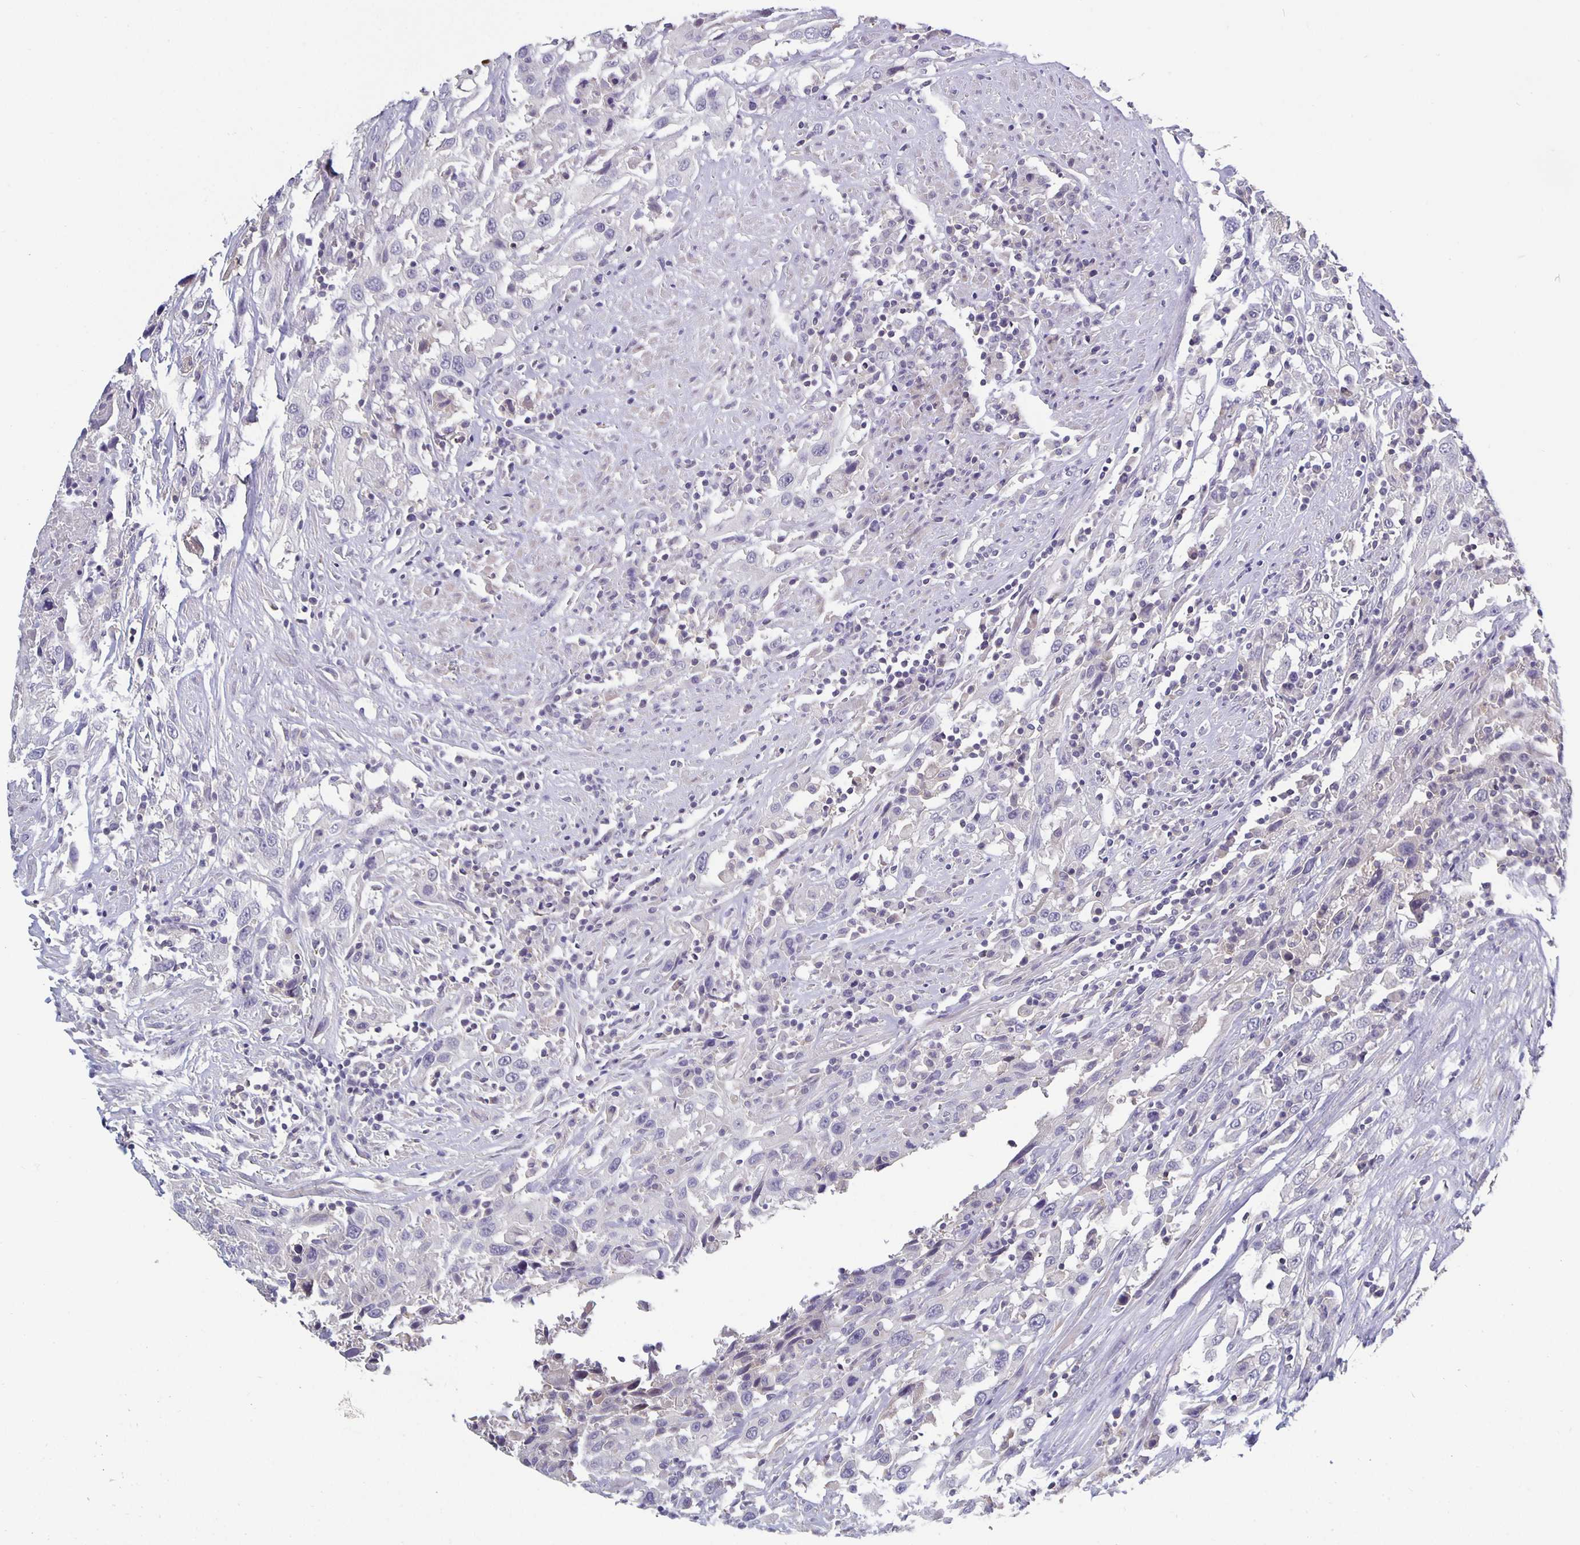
{"staining": {"intensity": "negative", "quantity": "none", "location": "none"}, "tissue": "urothelial cancer", "cell_type": "Tumor cells", "image_type": "cancer", "snomed": [{"axis": "morphology", "description": "Urothelial carcinoma, High grade"}, {"axis": "topography", "description": "Urinary bladder"}], "caption": "Immunohistochemical staining of urothelial cancer demonstrates no significant staining in tumor cells. (Immunohistochemistry (ihc), brightfield microscopy, high magnification).", "gene": "GDF15", "patient": {"sex": "male", "age": 61}}